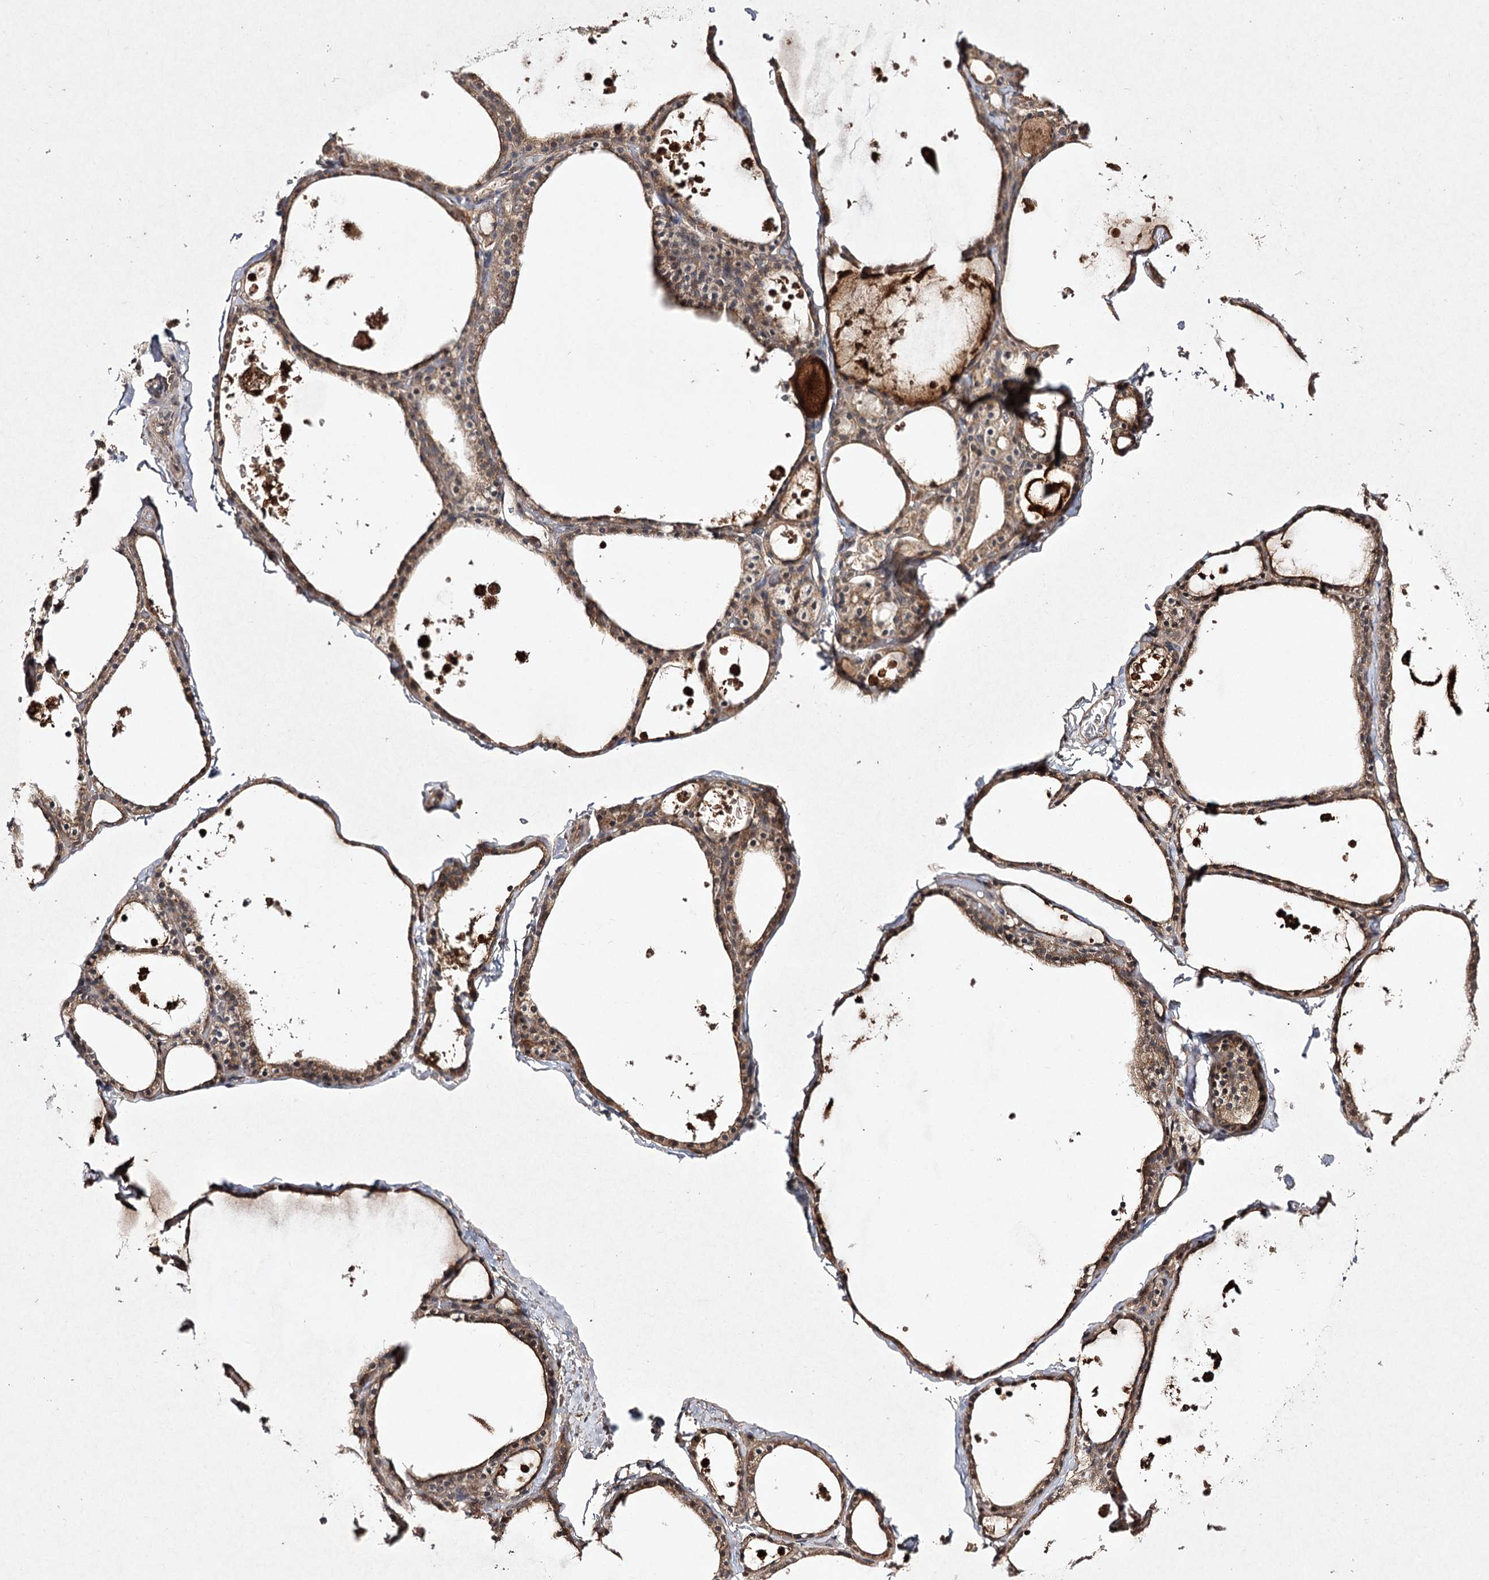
{"staining": {"intensity": "moderate", "quantity": ">75%", "location": "cytoplasmic/membranous"}, "tissue": "thyroid gland", "cell_type": "Glandular cells", "image_type": "normal", "snomed": [{"axis": "morphology", "description": "Normal tissue, NOS"}, {"axis": "topography", "description": "Thyroid gland"}], "caption": "The photomicrograph displays staining of benign thyroid gland, revealing moderate cytoplasmic/membranous protein expression (brown color) within glandular cells.", "gene": "FANCL", "patient": {"sex": "male", "age": 56}}